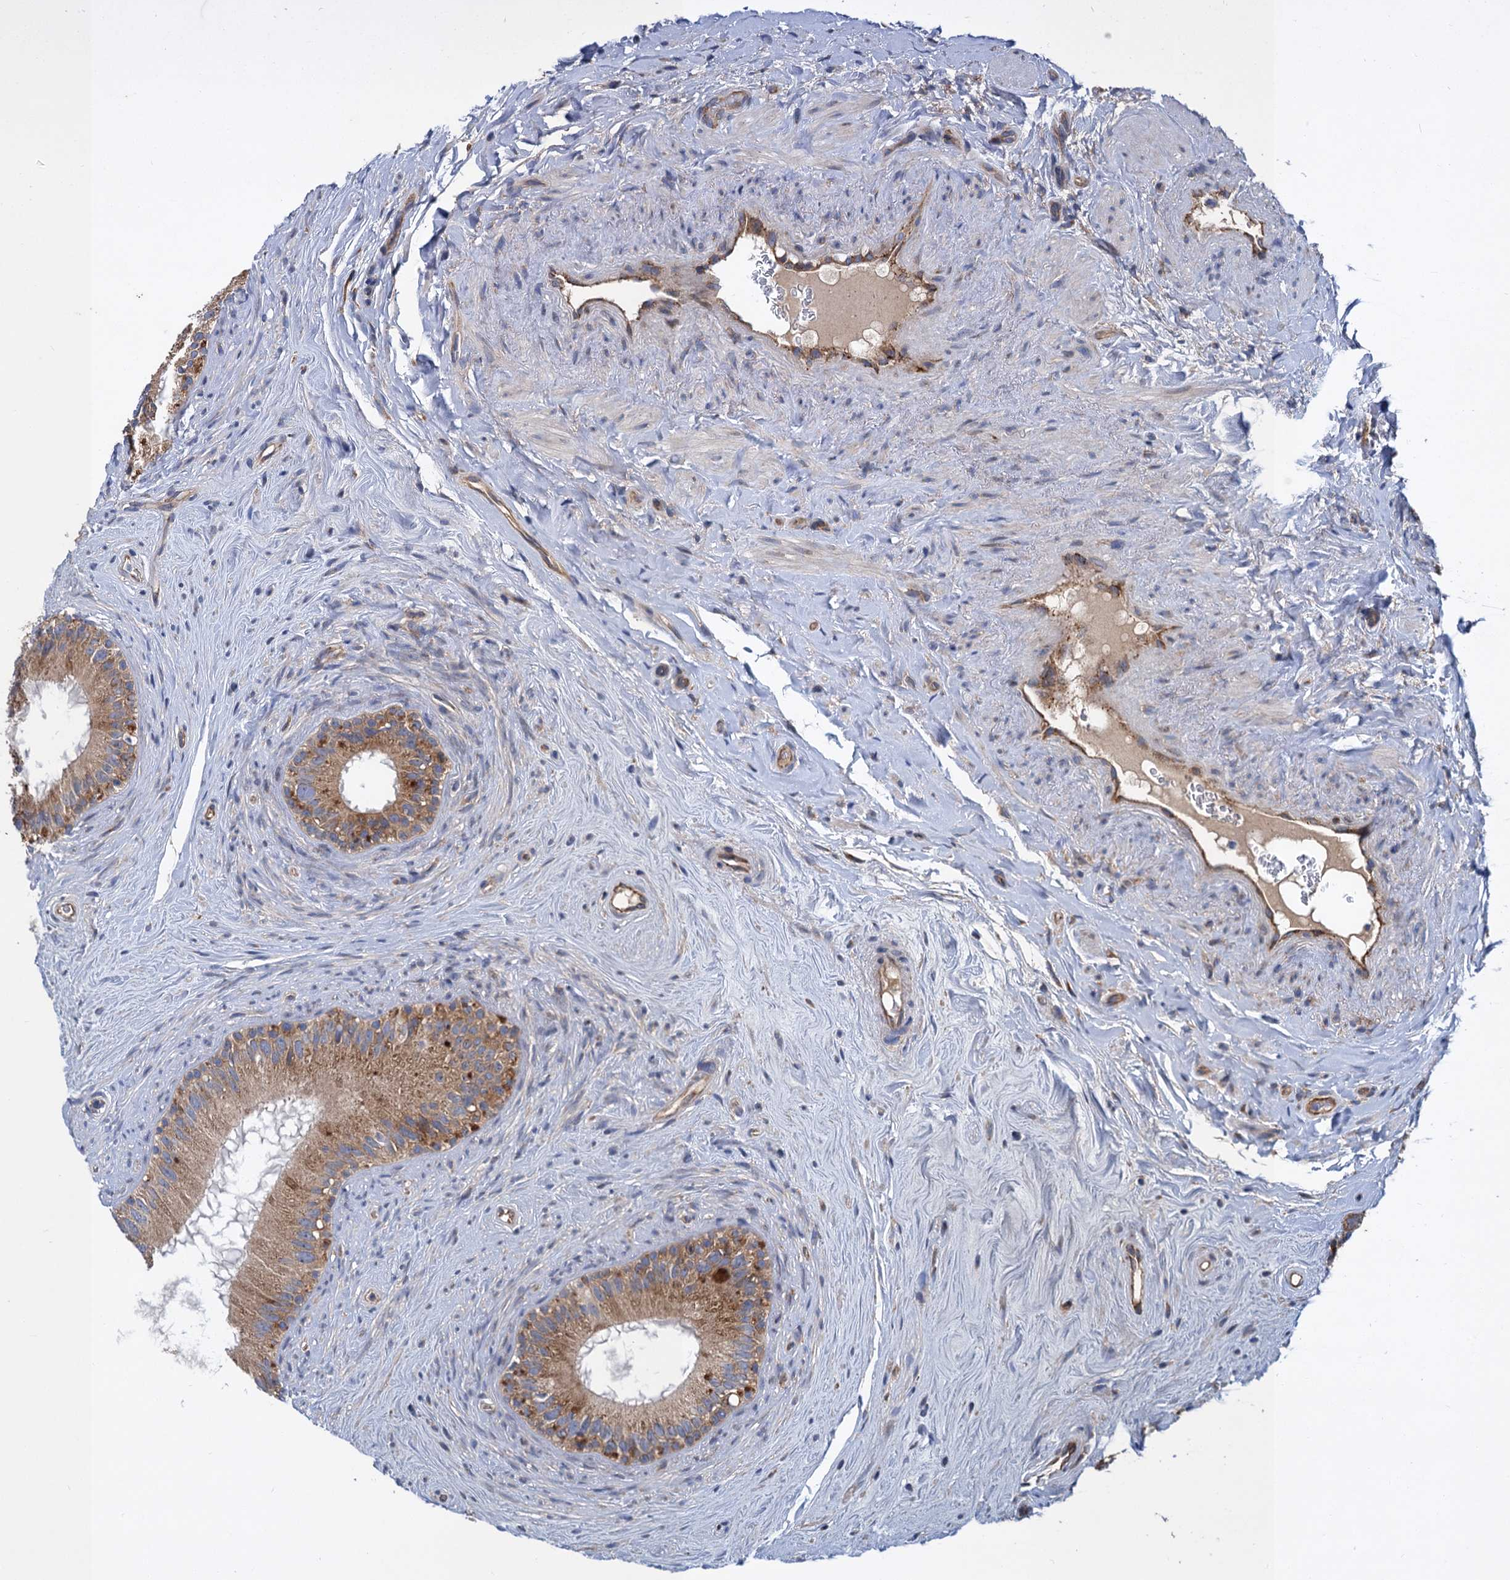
{"staining": {"intensity": "moderate", "quantity": ">75%", "location": "cytoplasmic/membranous"}, "tissue": "epididymis", "cell_type": "Glandular cells", "image_type": "normal", "snomed": [{"axis": "morphology", "description": "Normal tissue, NOS"}, {"axis": "topography", "description": "Epididymis"}], "caption": "IHC of normal human epididymis reveals medium levels of moderate cytoplasmic/membranous positivity in about >75% of glandular cells.", "gene": "LINS1", "patient": {"sex": "male", "age": 84}}